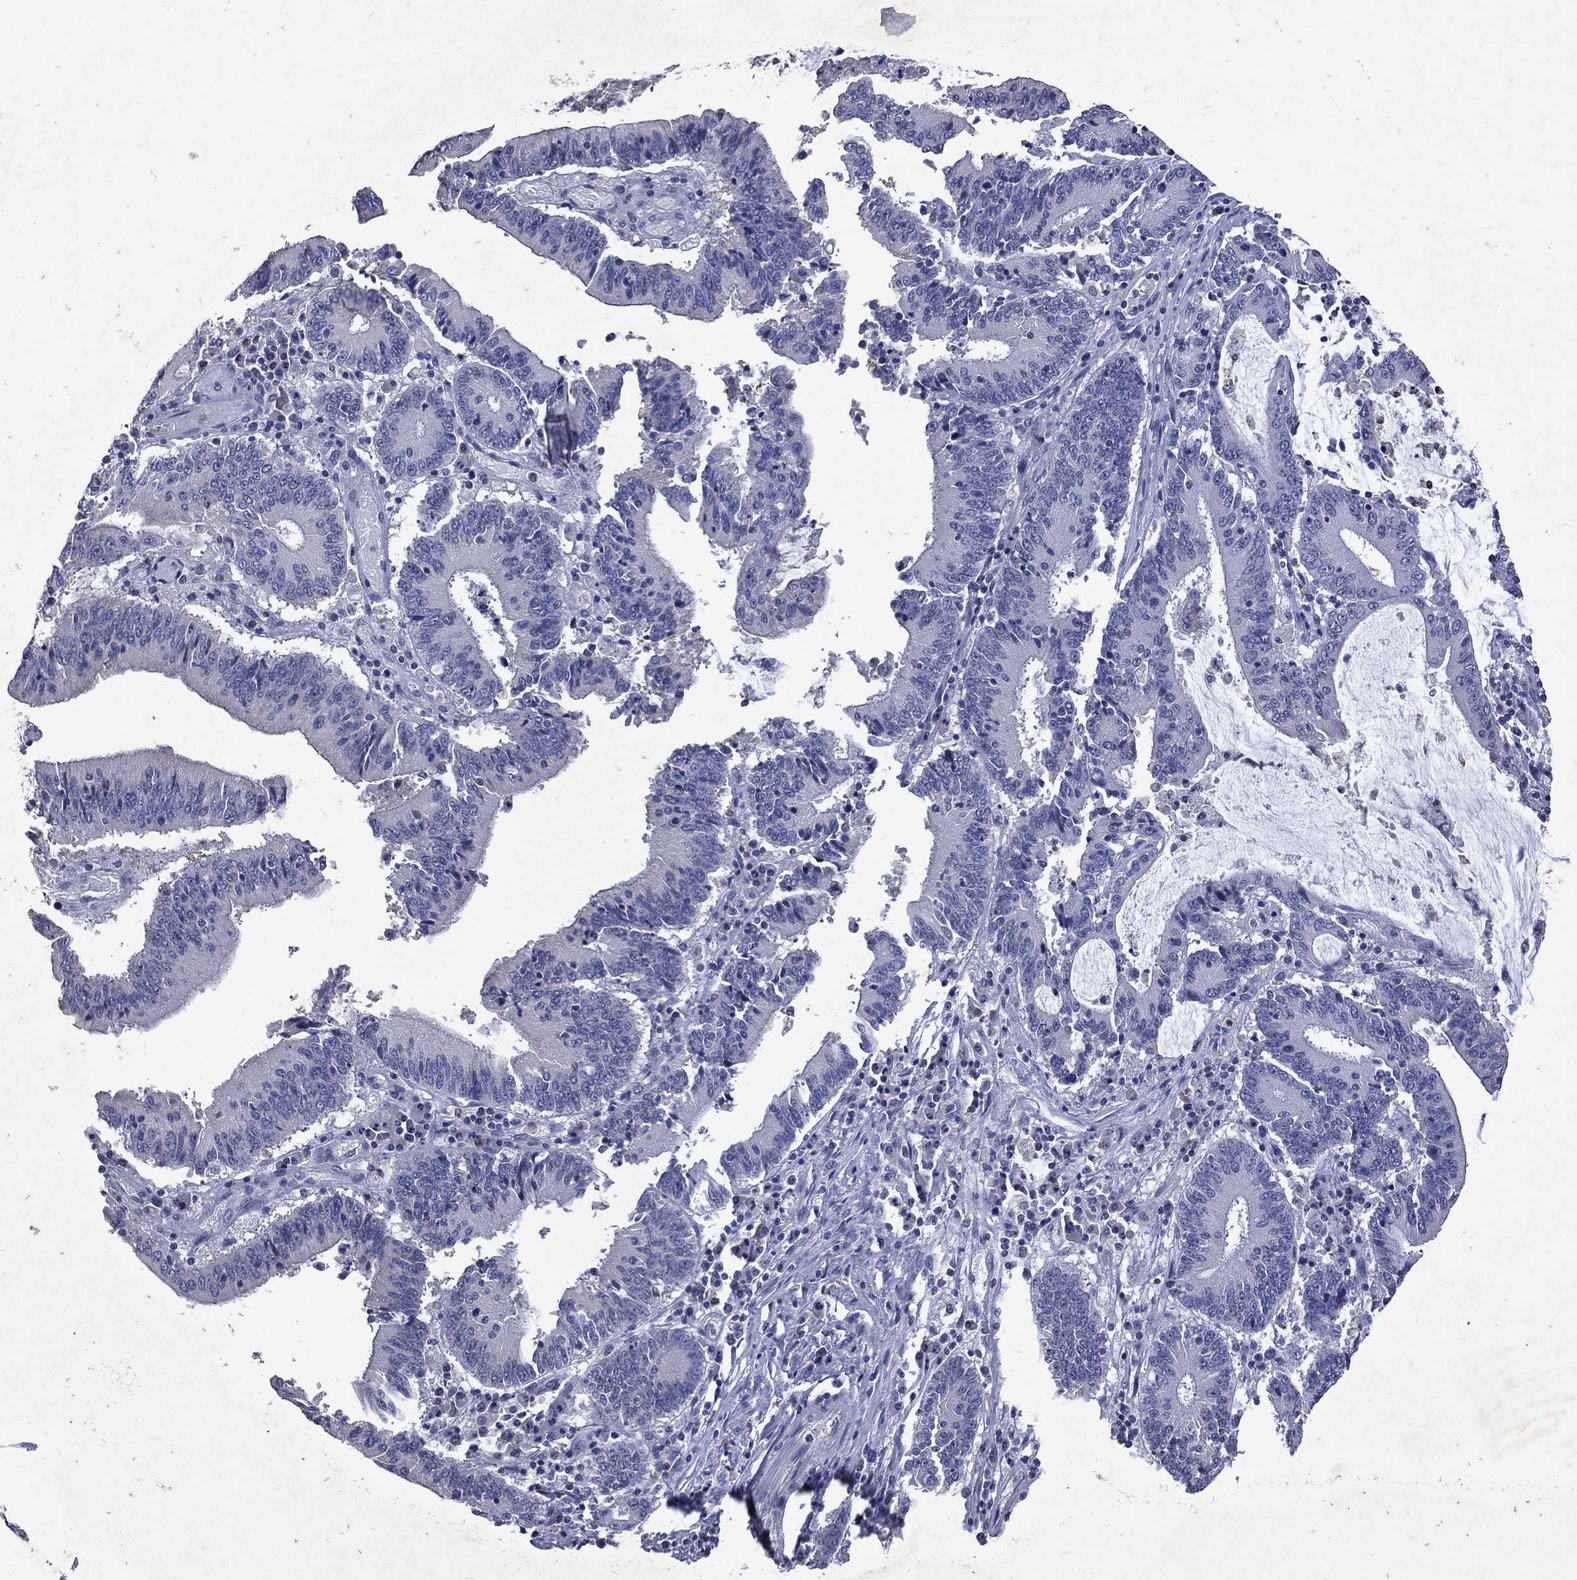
{"staining": {"intensity": "negative", "quantity": "none", "location": "none"}, "tissue": "stomach cancer", "cell_type": "Tumor cells", "image_type": "cancer", "snomed": [{"axis": "morphology", "description": "Adenocarcinoma, NOS"}, {"axis": "topography", "description": "Stomach, upper"}], "caption": "An IHC image of stomach adenocarcinoma is shown. There is no staining in tumor cells of stomach adenocarcinoma.", "gene": "SLC34A2", "patient": {"sex": "male", "age": 68}}